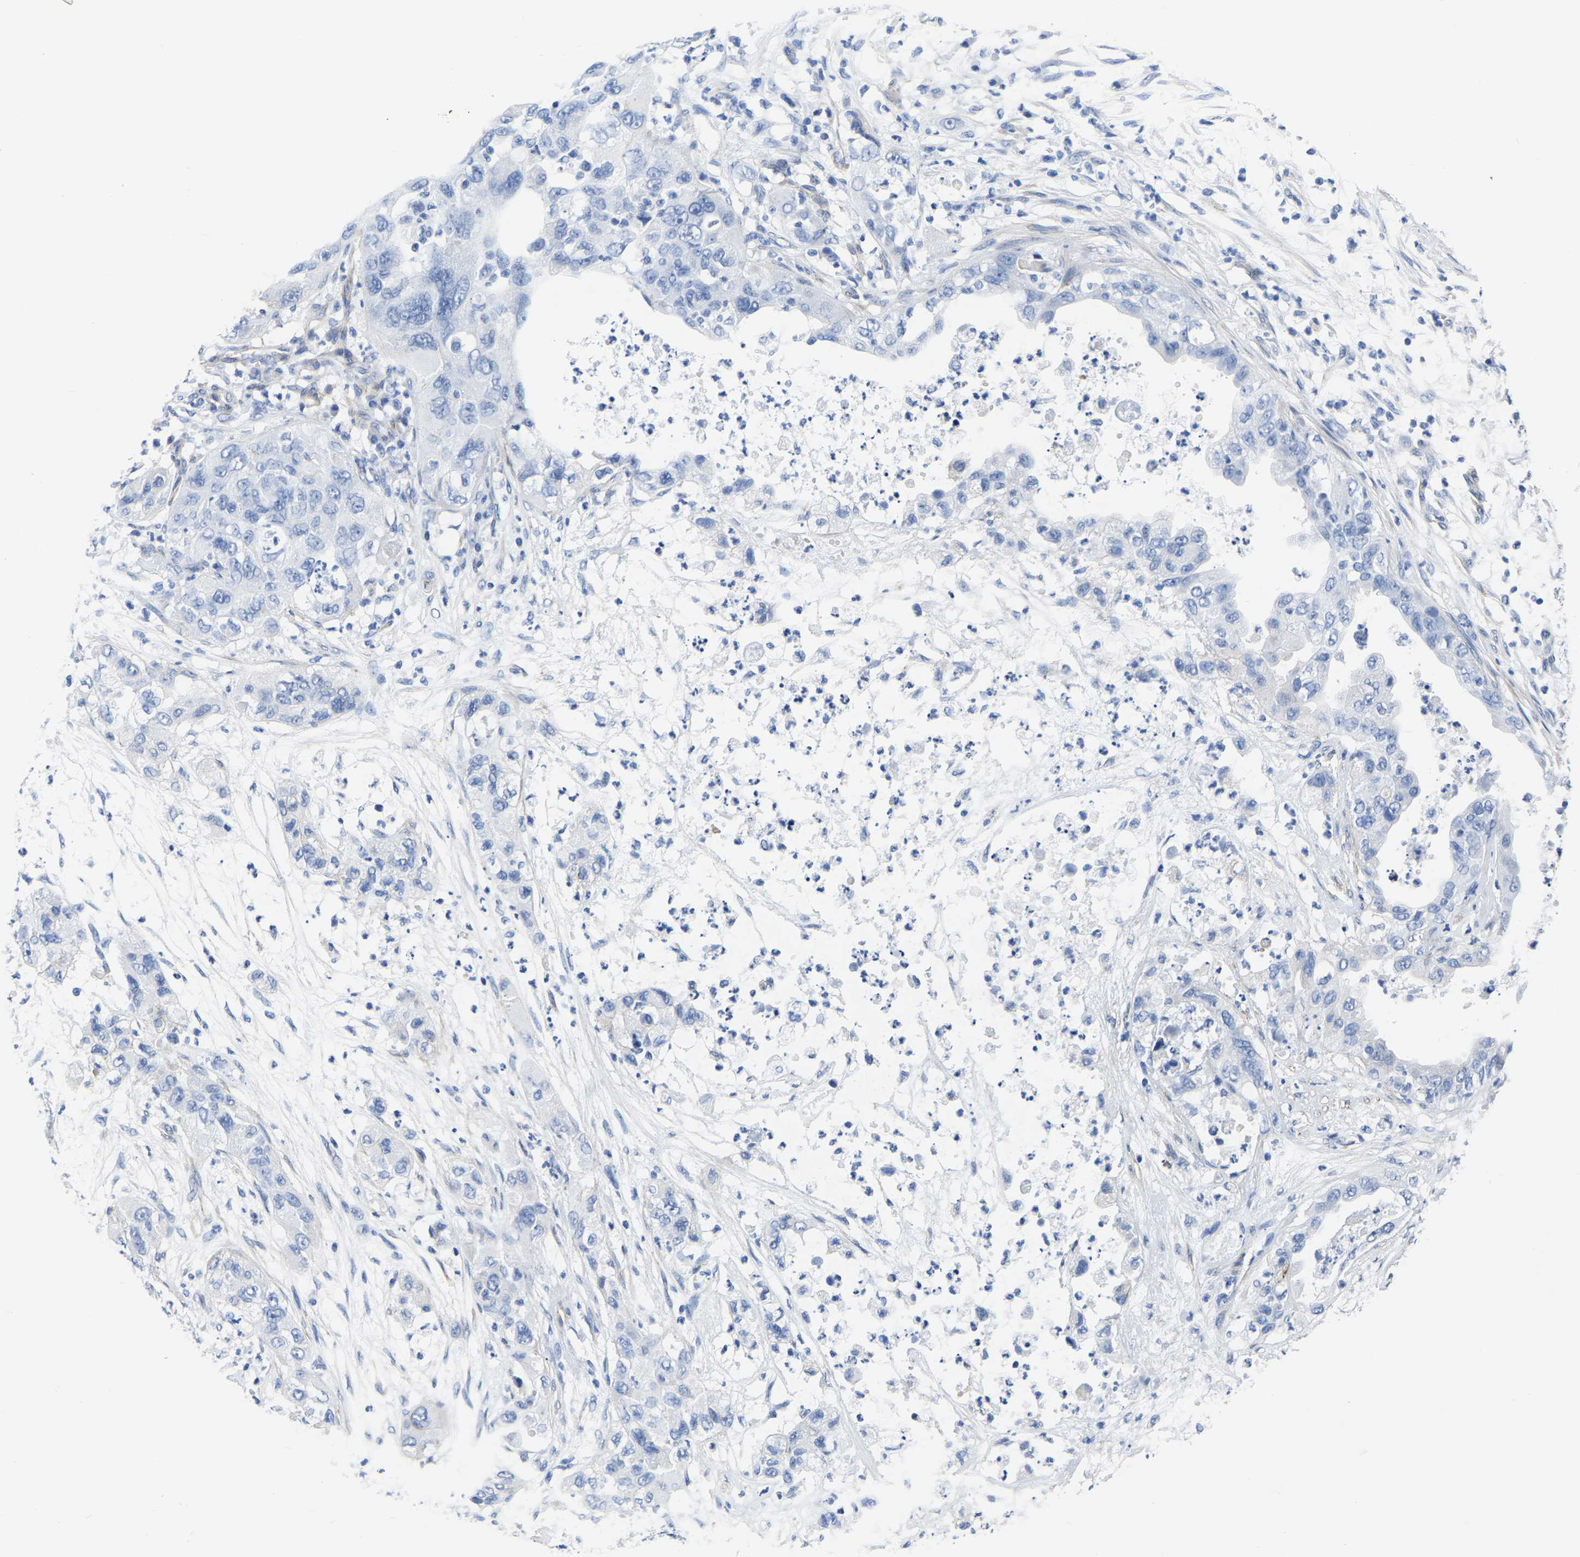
{"staining": {"intensity": "negative", "quantity": "none", "location": "none"}, "tissue": "pancreatic cancer", "cell_type": "Tumor cells", "image_type": "cancer", "snomed": [{"axis": "morphology", "description": "Adenocarcinoma, NOS"}, {"axis": "topography", "description": "Pancreas"}], "caption": "IHC histopathology image of neoplastic tissue: pancreatic cancer (adenocarcinoma) stained with DAB (3,3'-diaminobenzidine) displays no significant protein positivity in tumor cells.", "gene": "SLC45A3", "patient": {"sex": "female", "age": 78}}